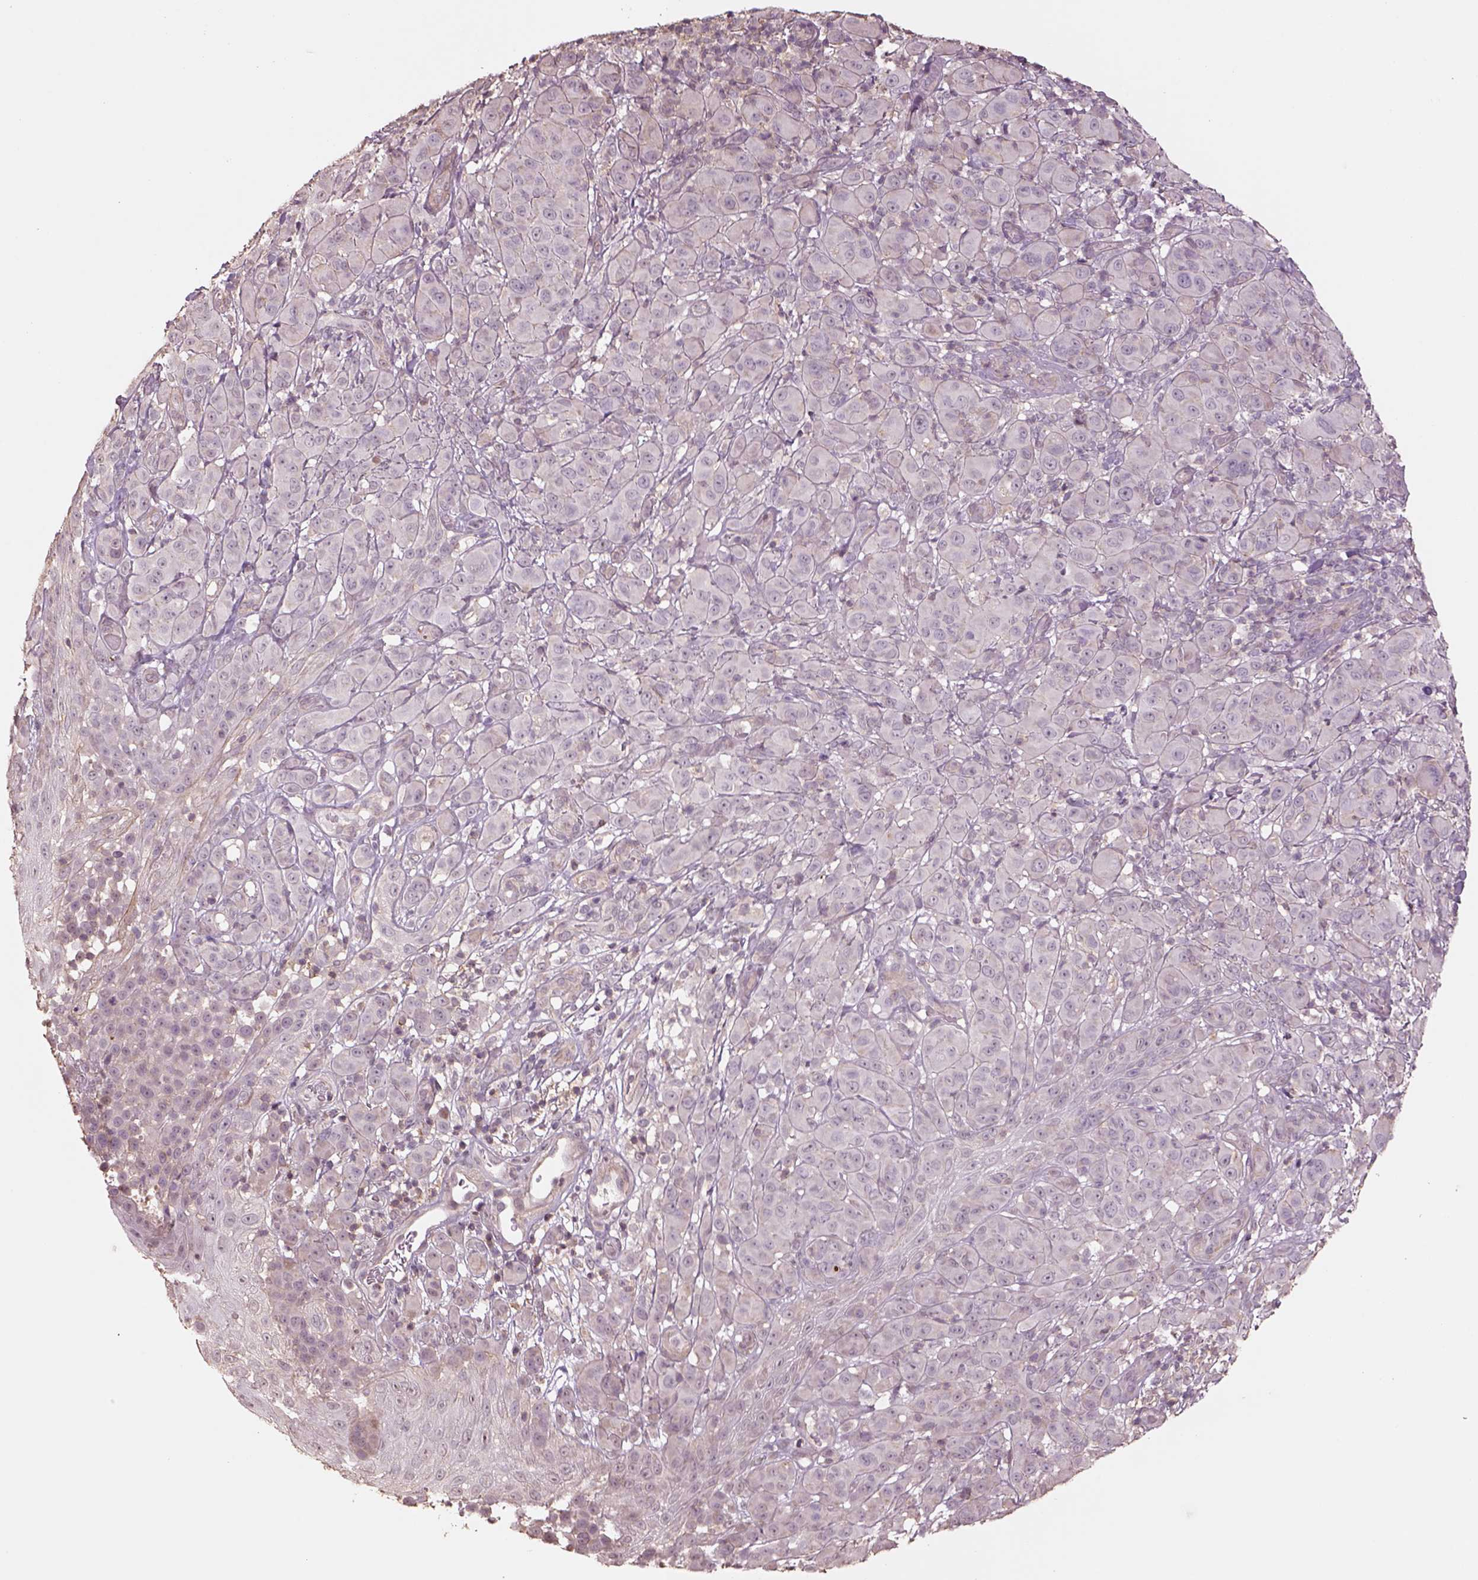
{"staining": {"intensity": "negative", "quantity": "none", "location": "none"}, "tissue": "melanoma", "cell_type": "Tumor cells", "image_type": "cancer", "snomed": [{"axis": "morphology", "description": "Malignant melanoma, NOS"}, {"axis": "topography", "description": "Skin"}], "caption": "An immunohistochemistry (IHC) histopathology image of malignant melanoma is shown. There is no staining in tumor cells of malignant melanoma.", "gene": "LIN7A", "patient": {"sex": "female", "age": 87}}